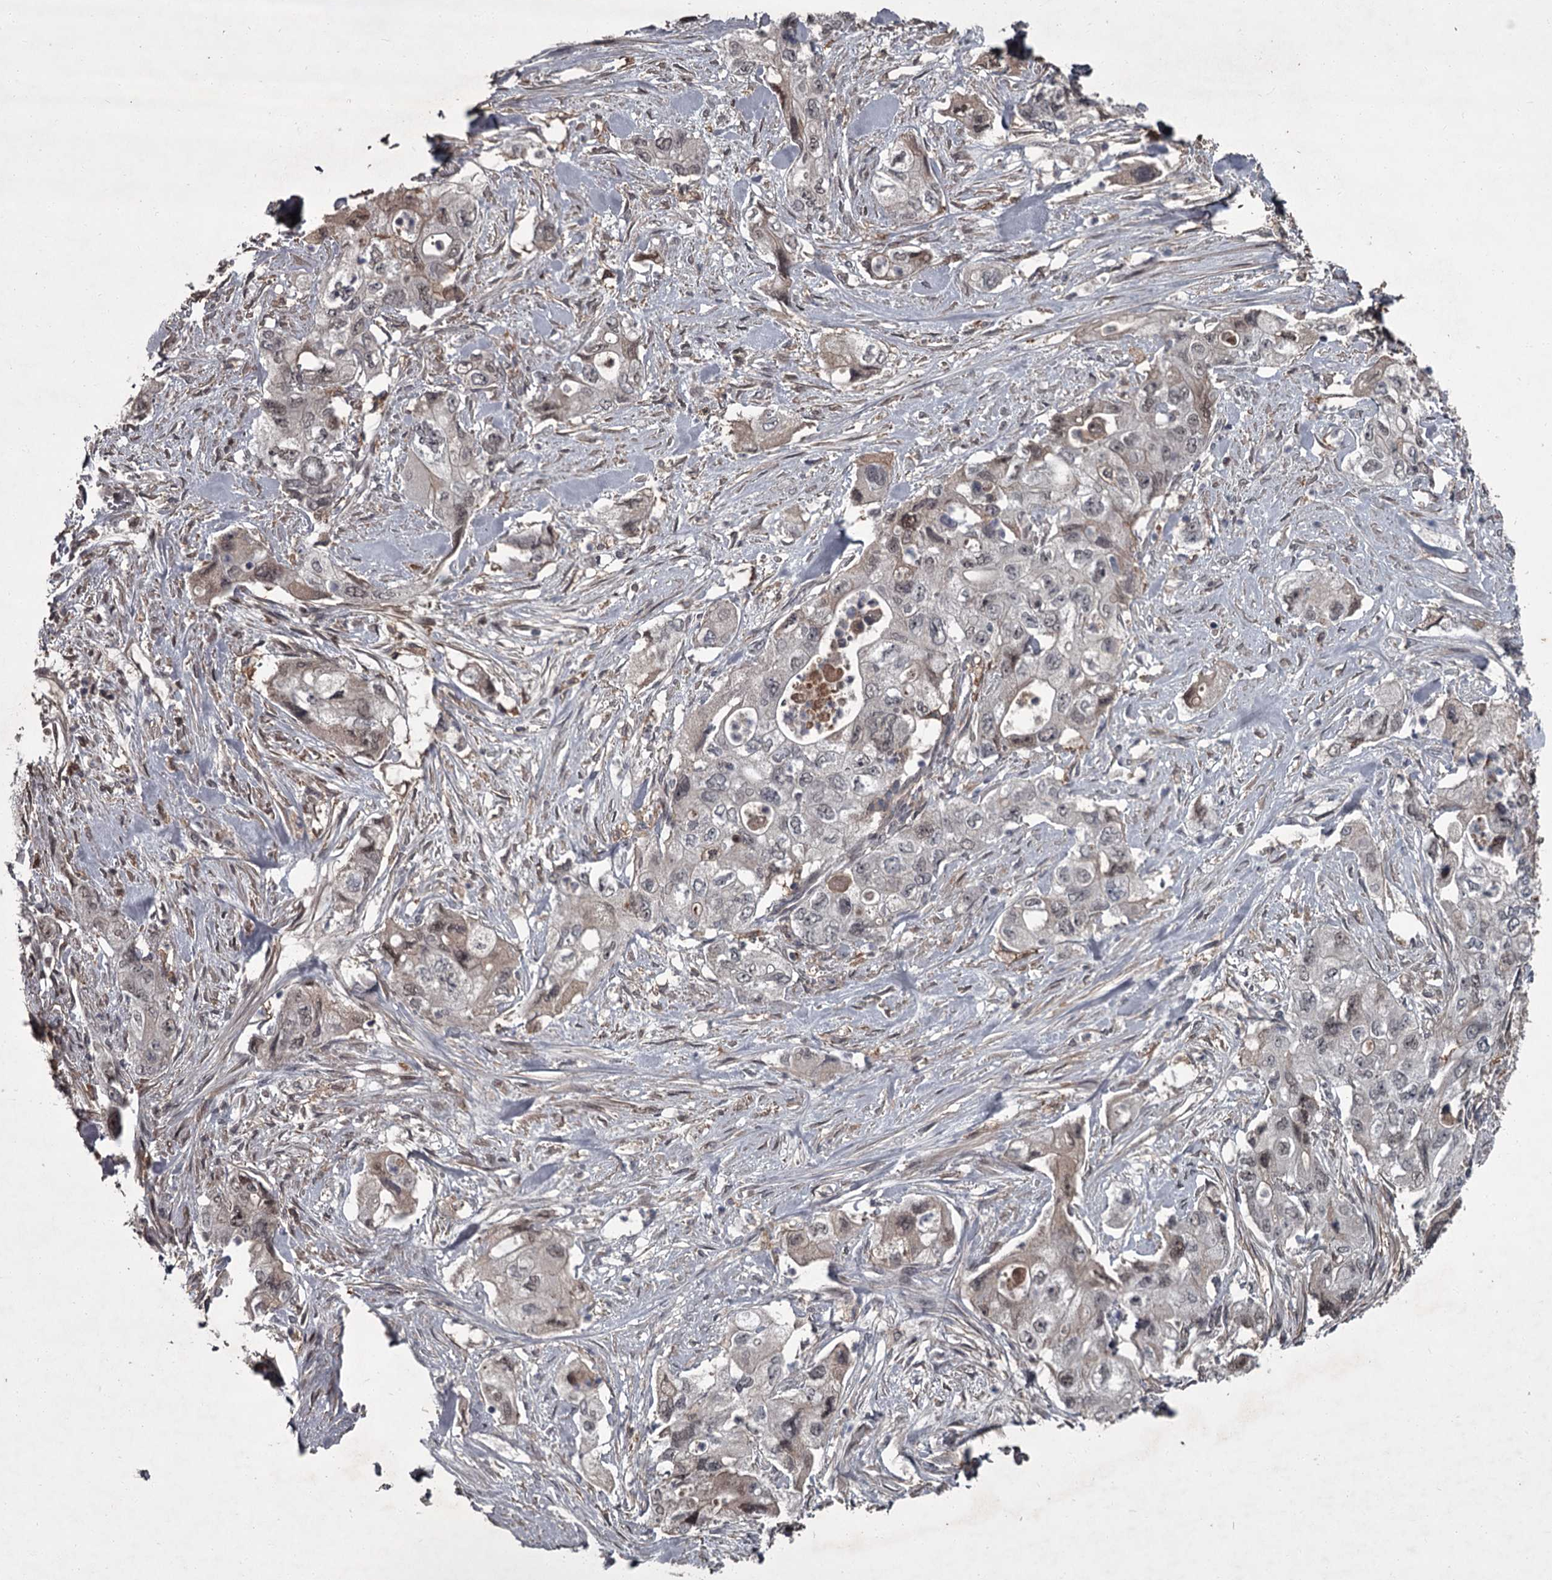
{"staining": {"intensity": "weak", "quantity": "25%-75%", "location": "nuclear"}, "tissue": "pancreatic cancer", "cell_type": "Tumor cells", "image_type": "cancer", "snomed": [{"axis": "morphology", "description": "Adenocarcinoma, NOS"}, {"axis": "topography", "description": "Pancreas"}], "caption": "Immunohistochemistry (IHC) image of neoplastic tissue: human pancreatic adenocarcinoma stained using immunohistochemistry (IHC) shows low levels of weak protein expression localized specifically in the nuclear of tumor cells, appearing as a nuclear brown color.", "gene": "FLVCR2", "patient": {"sex": "female", "age": 73}}